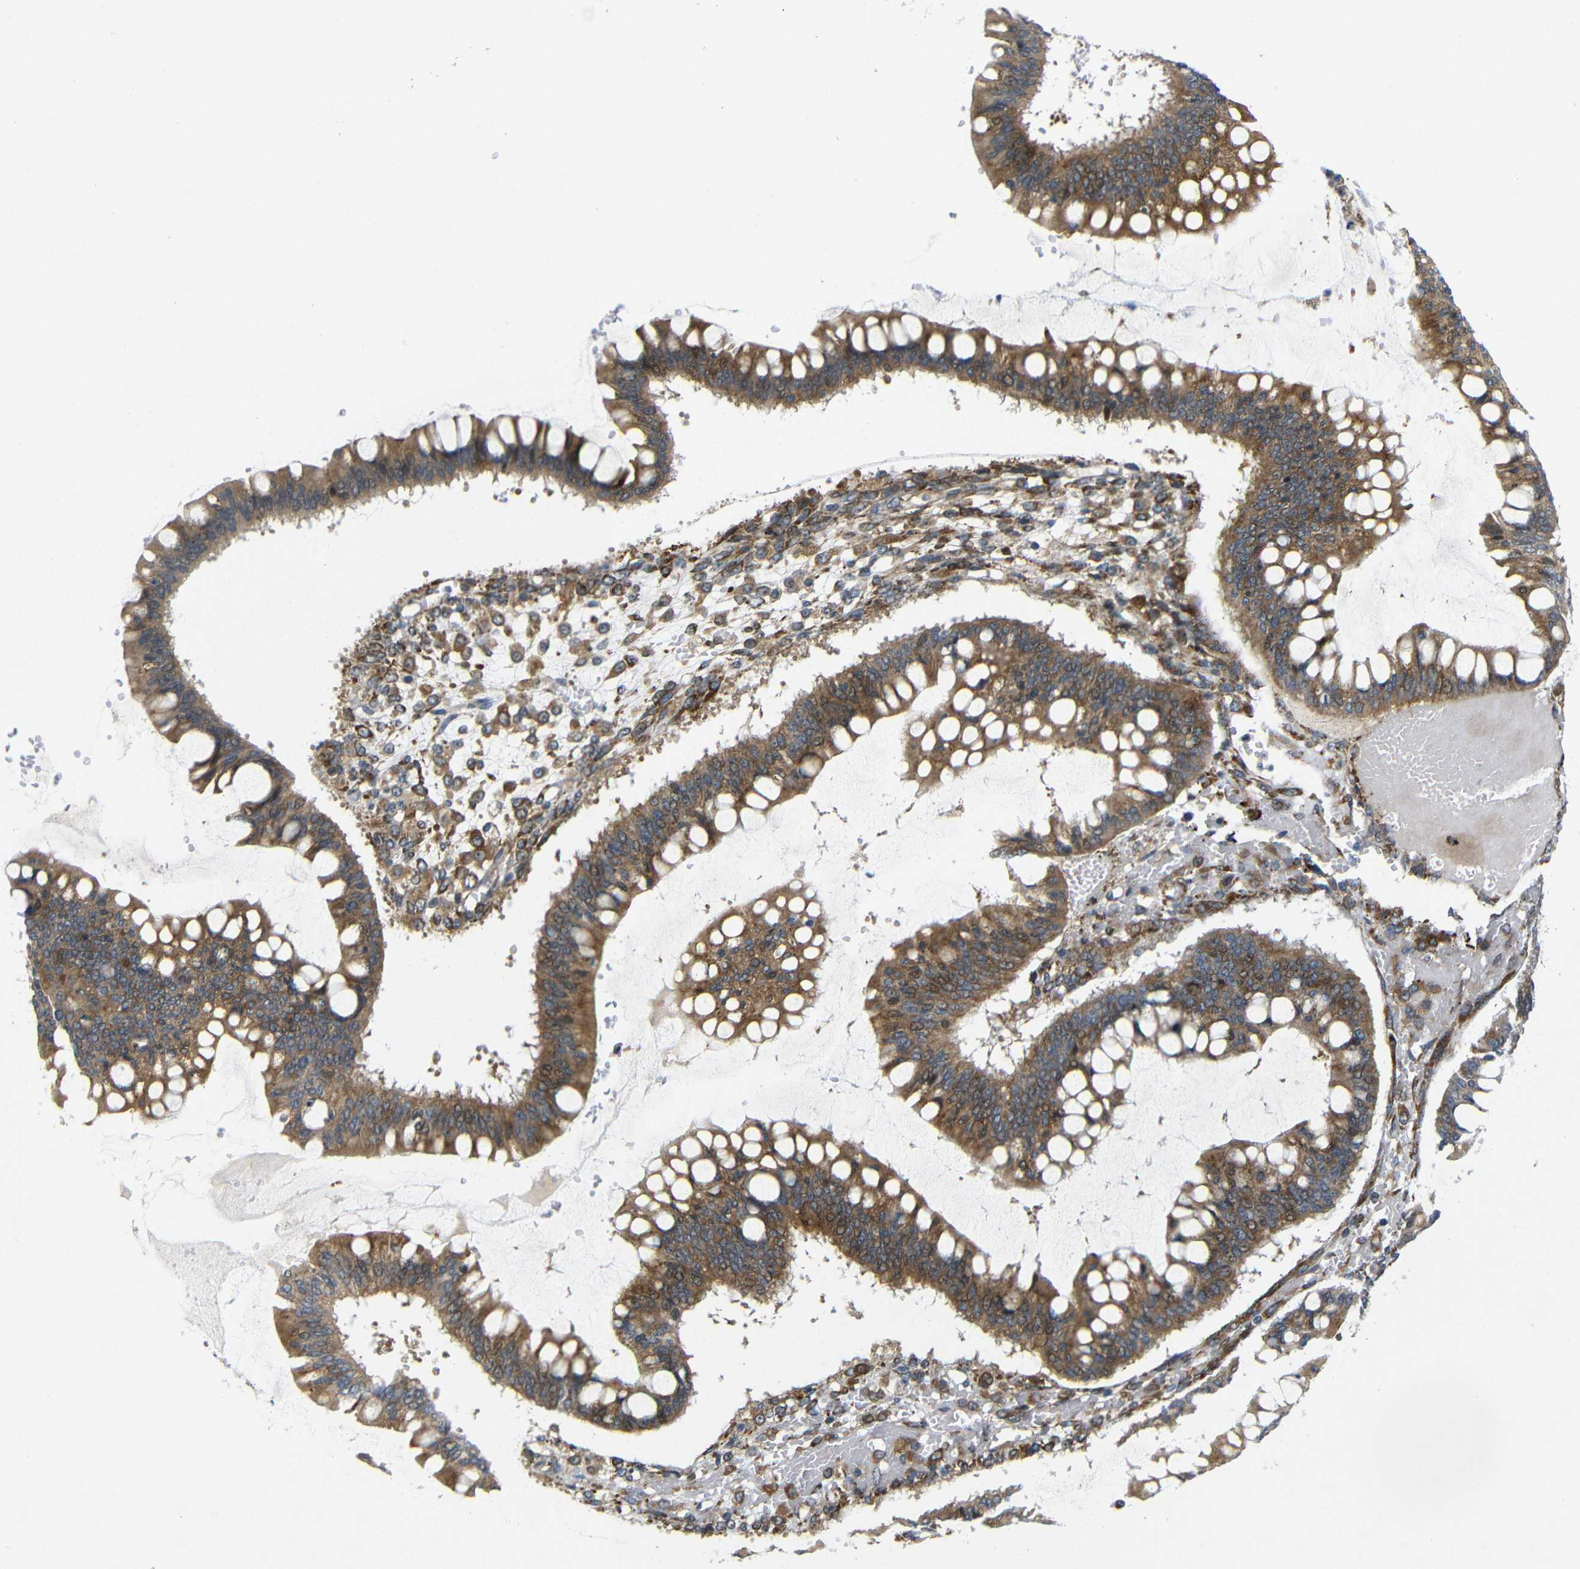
{"staining": {"intensity": "moderate", "quantity": ">75%", "location": "cytoplasmic/membranous"}, "tissue": "ovarian cancer", "cell_type": "Tumor cells", "image_type": "cancer", "snomed": [{"axis": "morphology", "description": "Cystadenocarcinoma, mucinous, NOS"}, {"axis": "topography", "description": "Ovary"}], "caption": "Ovarian mucinous cystadenocarcinoma was stained to show a protein in brown. There is medium levels of moderate cytoplasmic/membranous expression in approximately >75% of tumor cells.", "gene": "P3H2", "patient": {"sex": "female", "age": 73}}